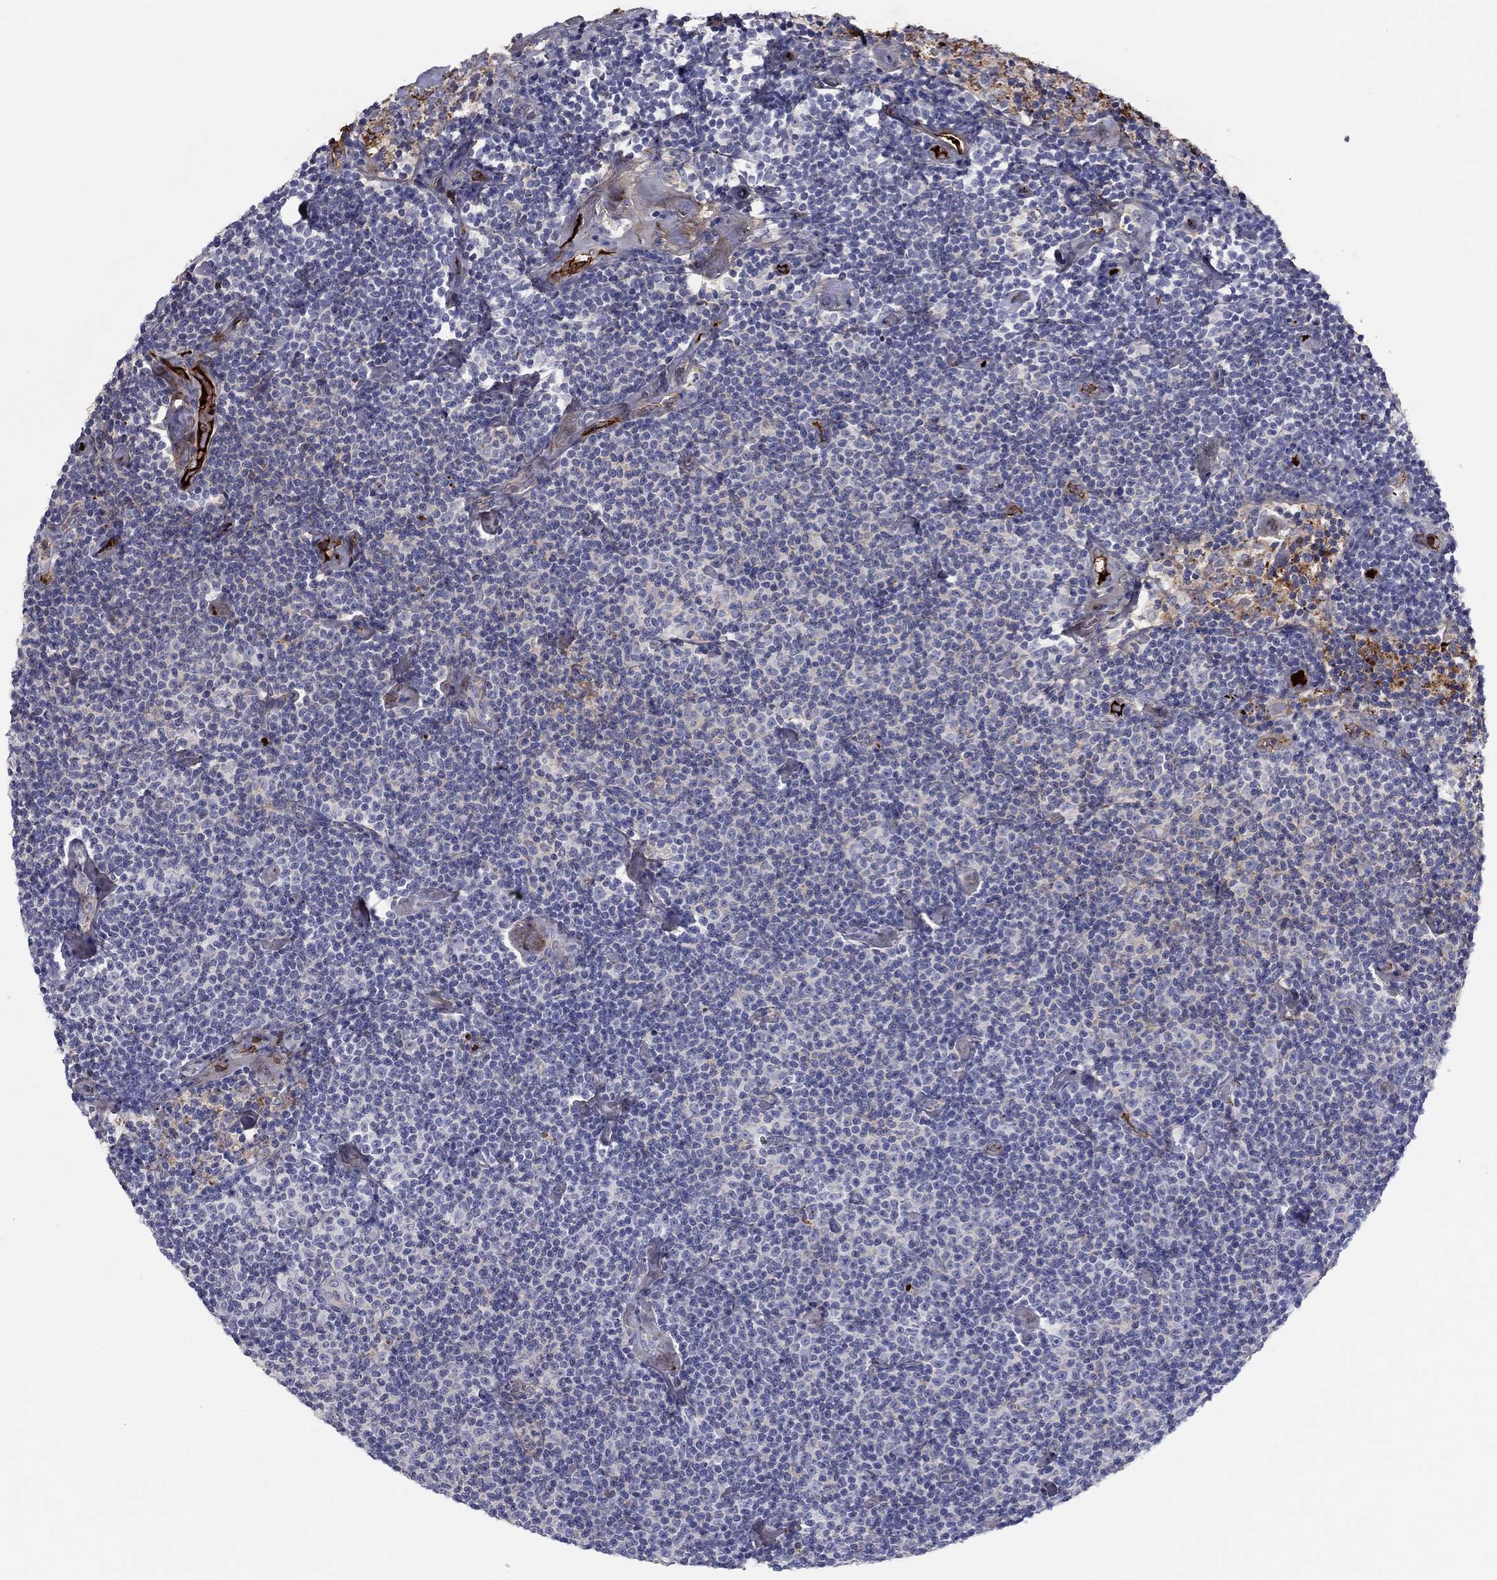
{"staining": {"intensity": "negative", "quantity": "none", "location": "none"}, "tissue": "lymphoma", "cell_type": "Tumor cells", "image_type": "cancer", "snomed": [{"axis": "morphology", "description": "Malignant lymphoma, non-Hodgkin's type, Low grade"}, {"axis": "topography", "description": "Lymph node"}], "caption": "Human malignant lymphoma, non-Hodgkin's type (low-grade) stained for a protein using immunohistochemistry demonstrates no expression in tumor cells.", "gene": "HPX", "patient": {"sex": "male", "age": 81}}